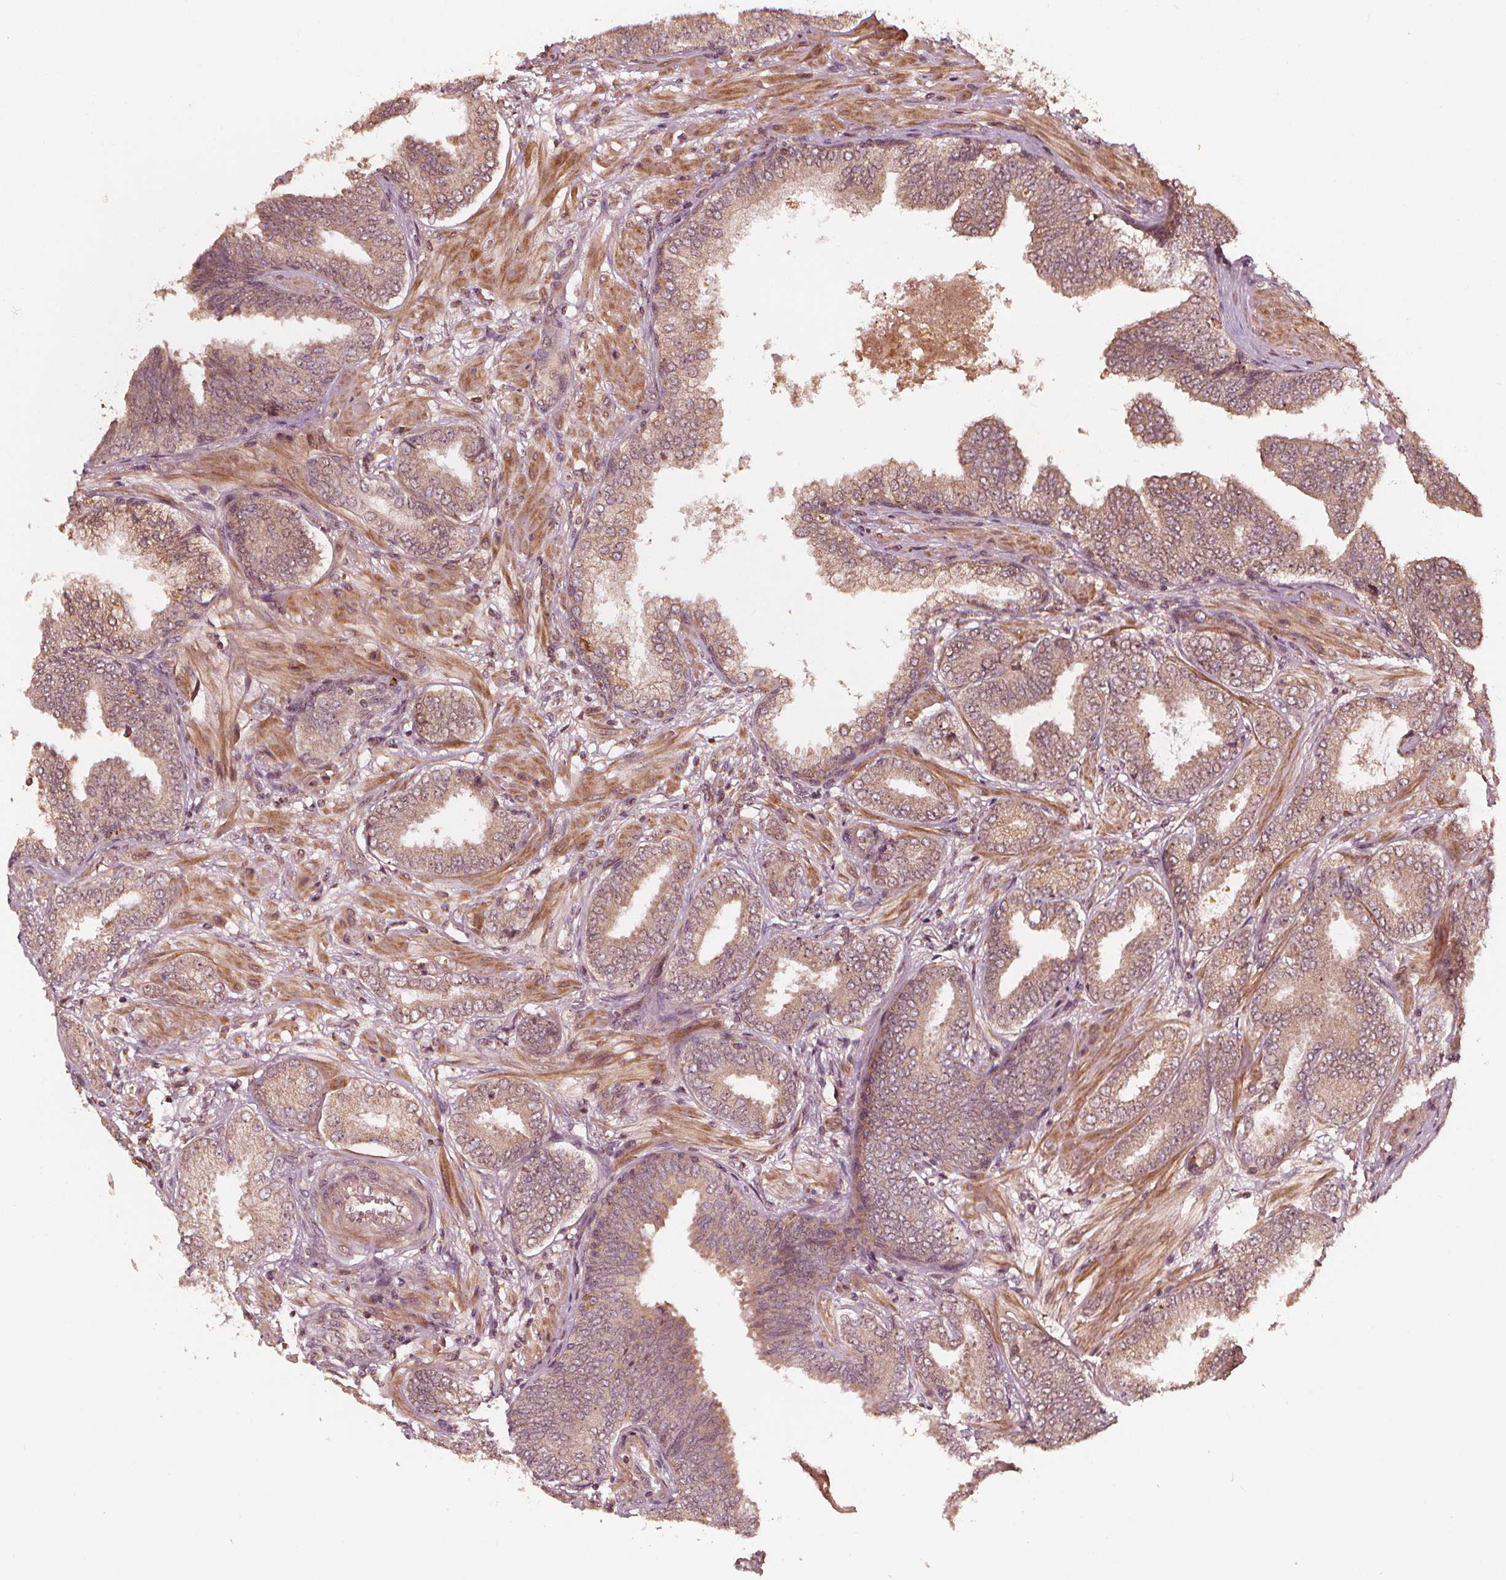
{"staining": {"intensity": "moderate", "quantity": ">75%", "location": "cytoplasmic/membranous"}, "tissue": "prostate cancer", "cell_type": "Tumor cells", "image_type": "cancer", "snomed": [{"axis": "morphology", "description": "Adenocarcinoma, Low grade"}, {"axis": "topography", "description": "Prostate"}], "caption": "Immunohistochemical staining of low-grade adenocarcinoma (prostate) demonstrates medium levels of moderate cytoplasmic/membranous protein staining in about >75% of tumor cells.", "gene": "NPC1", "patient": {"sex": "male", "age": 55}}